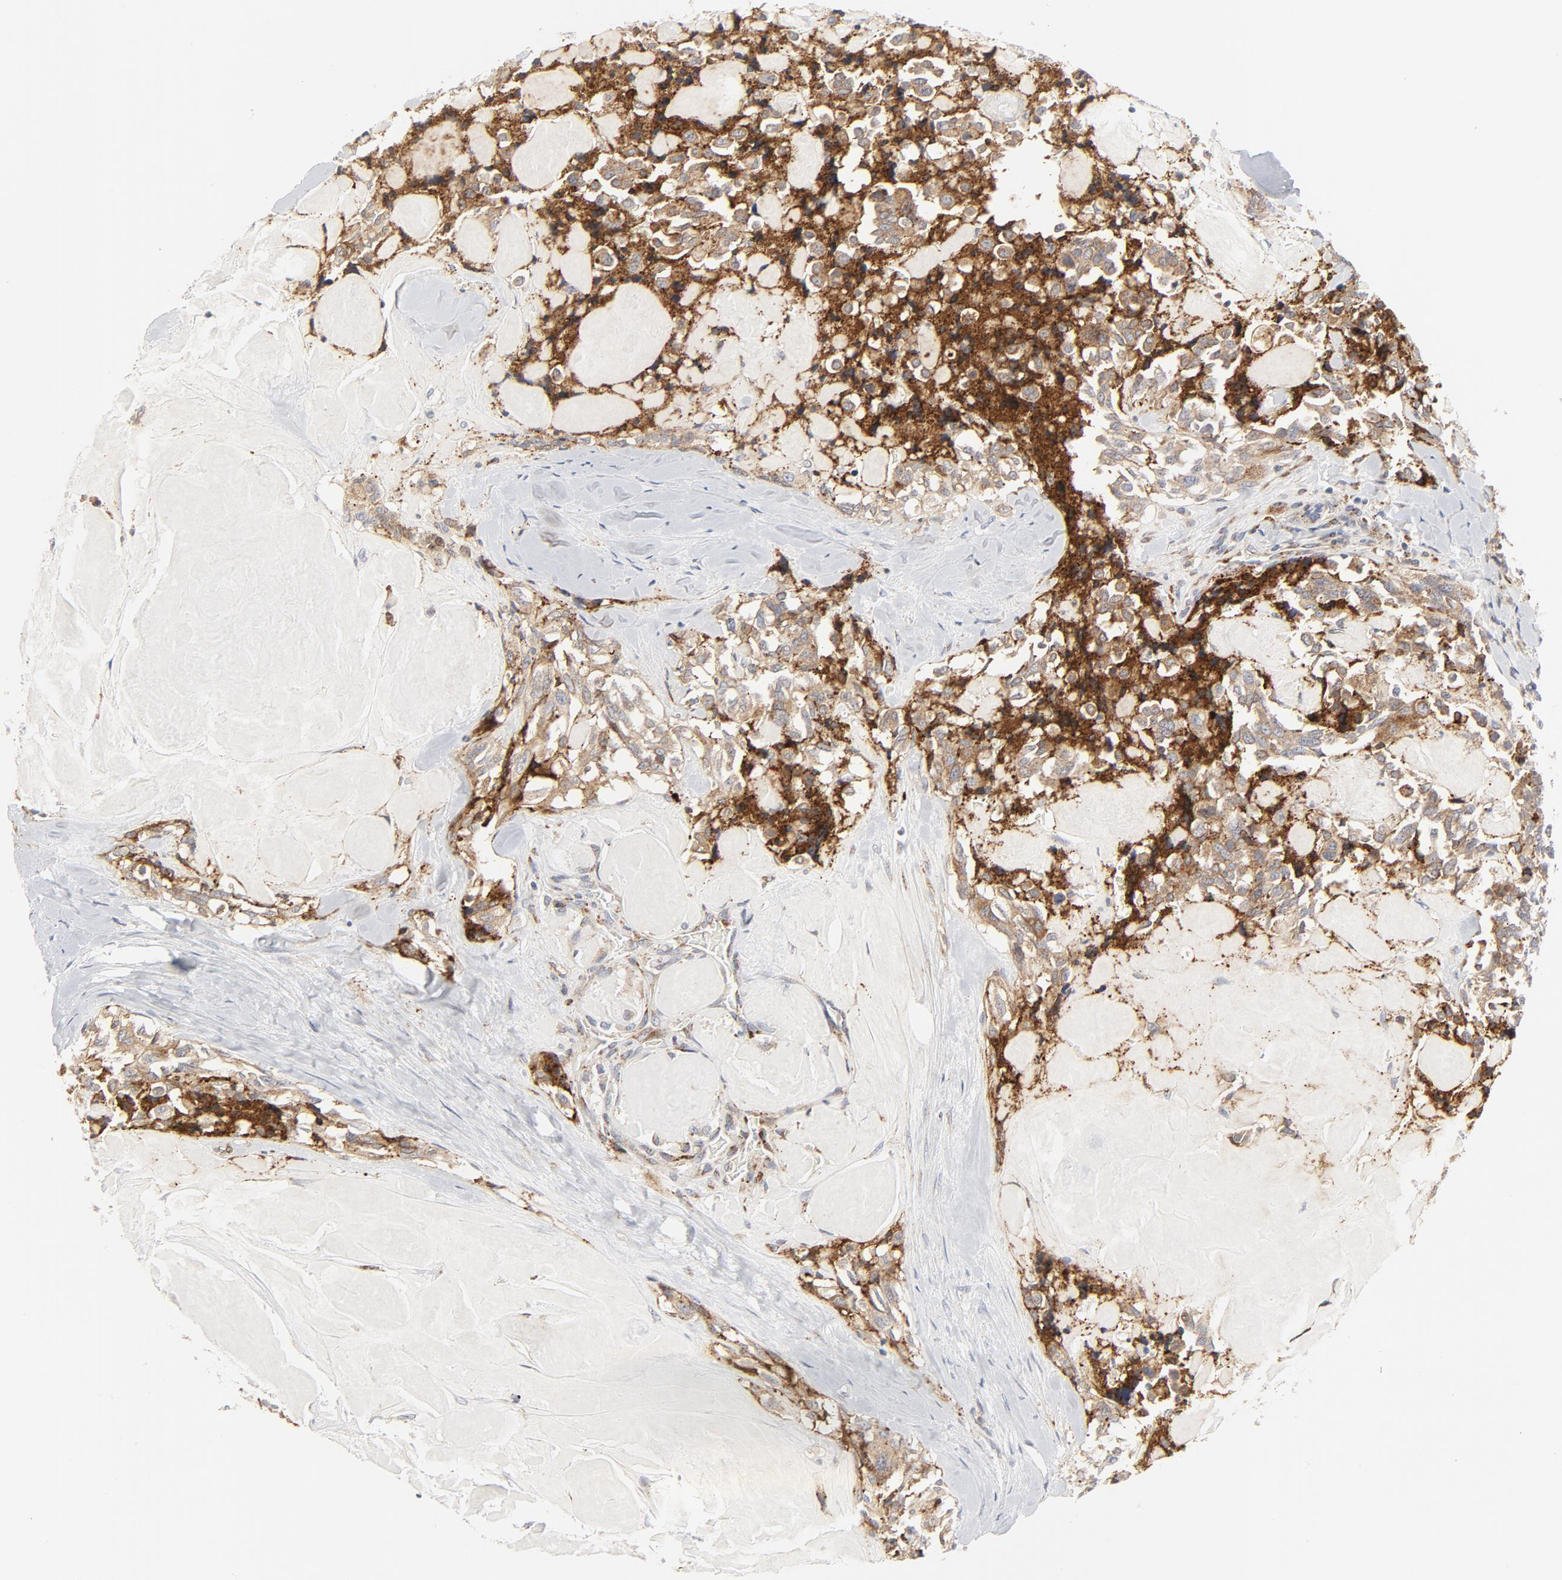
{"staining": {"intensity": "moderate", "quantity": ">75%", "location": "cytoplasmic/membranous"}, "tissue": "thyroid cancer", "cell_type": "Tumor cells", "image_type": "cancer", "snomed": [{"axis": "morphology", "description": "Carcinoma, NOS"}, {"axis": "morphology", "description": "Carcinoid, malignant, NOS"}, {"axis": "topography", "description": "Thyroid gland"}], "caption": "High-magnification brightfield microscopy of thyroid cancer (carcinoma) stained with DAB (3,3'-diaminobenzidine) (brown) and counterstained with hematoxylin (blue). tumor cells exhibit moderate cytoplasmic/membranous staining is present in about>75% of cells. (brown staining indicates protein expression, while blue staining denotes nuclei).", "gene": "LRP6", "patient": {"sex": "male", "age": 33}}